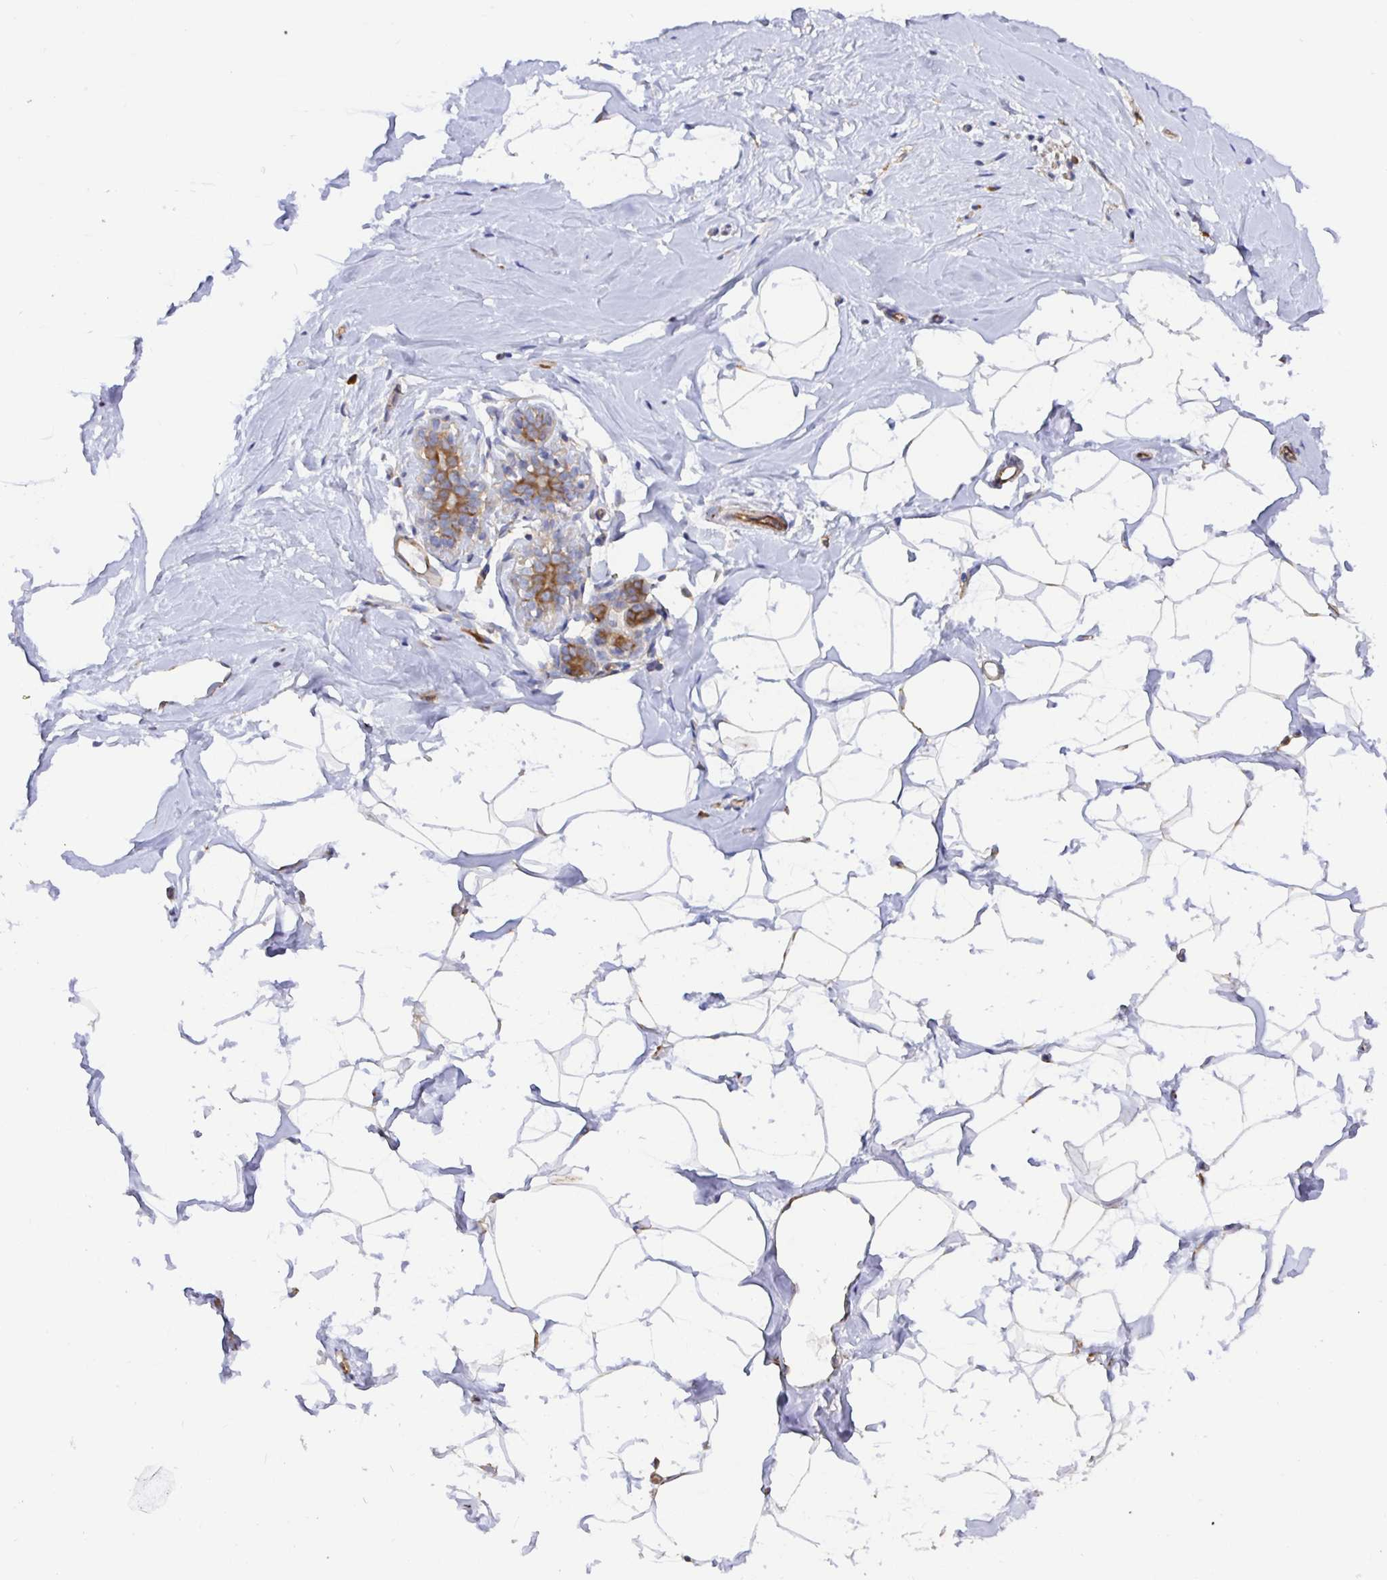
{"staining": {"intensity": "negative", "quantity": "none", "location": "none"}, "tissue": "breast", "cell_type": "Adipocytes", "image_type": "normal", "snomed": [{"axis": "morphology", "description": "Normal tissue, NOS"}, {"axis": "topography", "description": "Breast"}], "caption": "Adipocytes are negative for brown protein staining in unremarkable breast. (DAB IHC with hematoxylin counter stain).", "gene": "MAOA", "patient": {"sex": "female", "age": 32}}